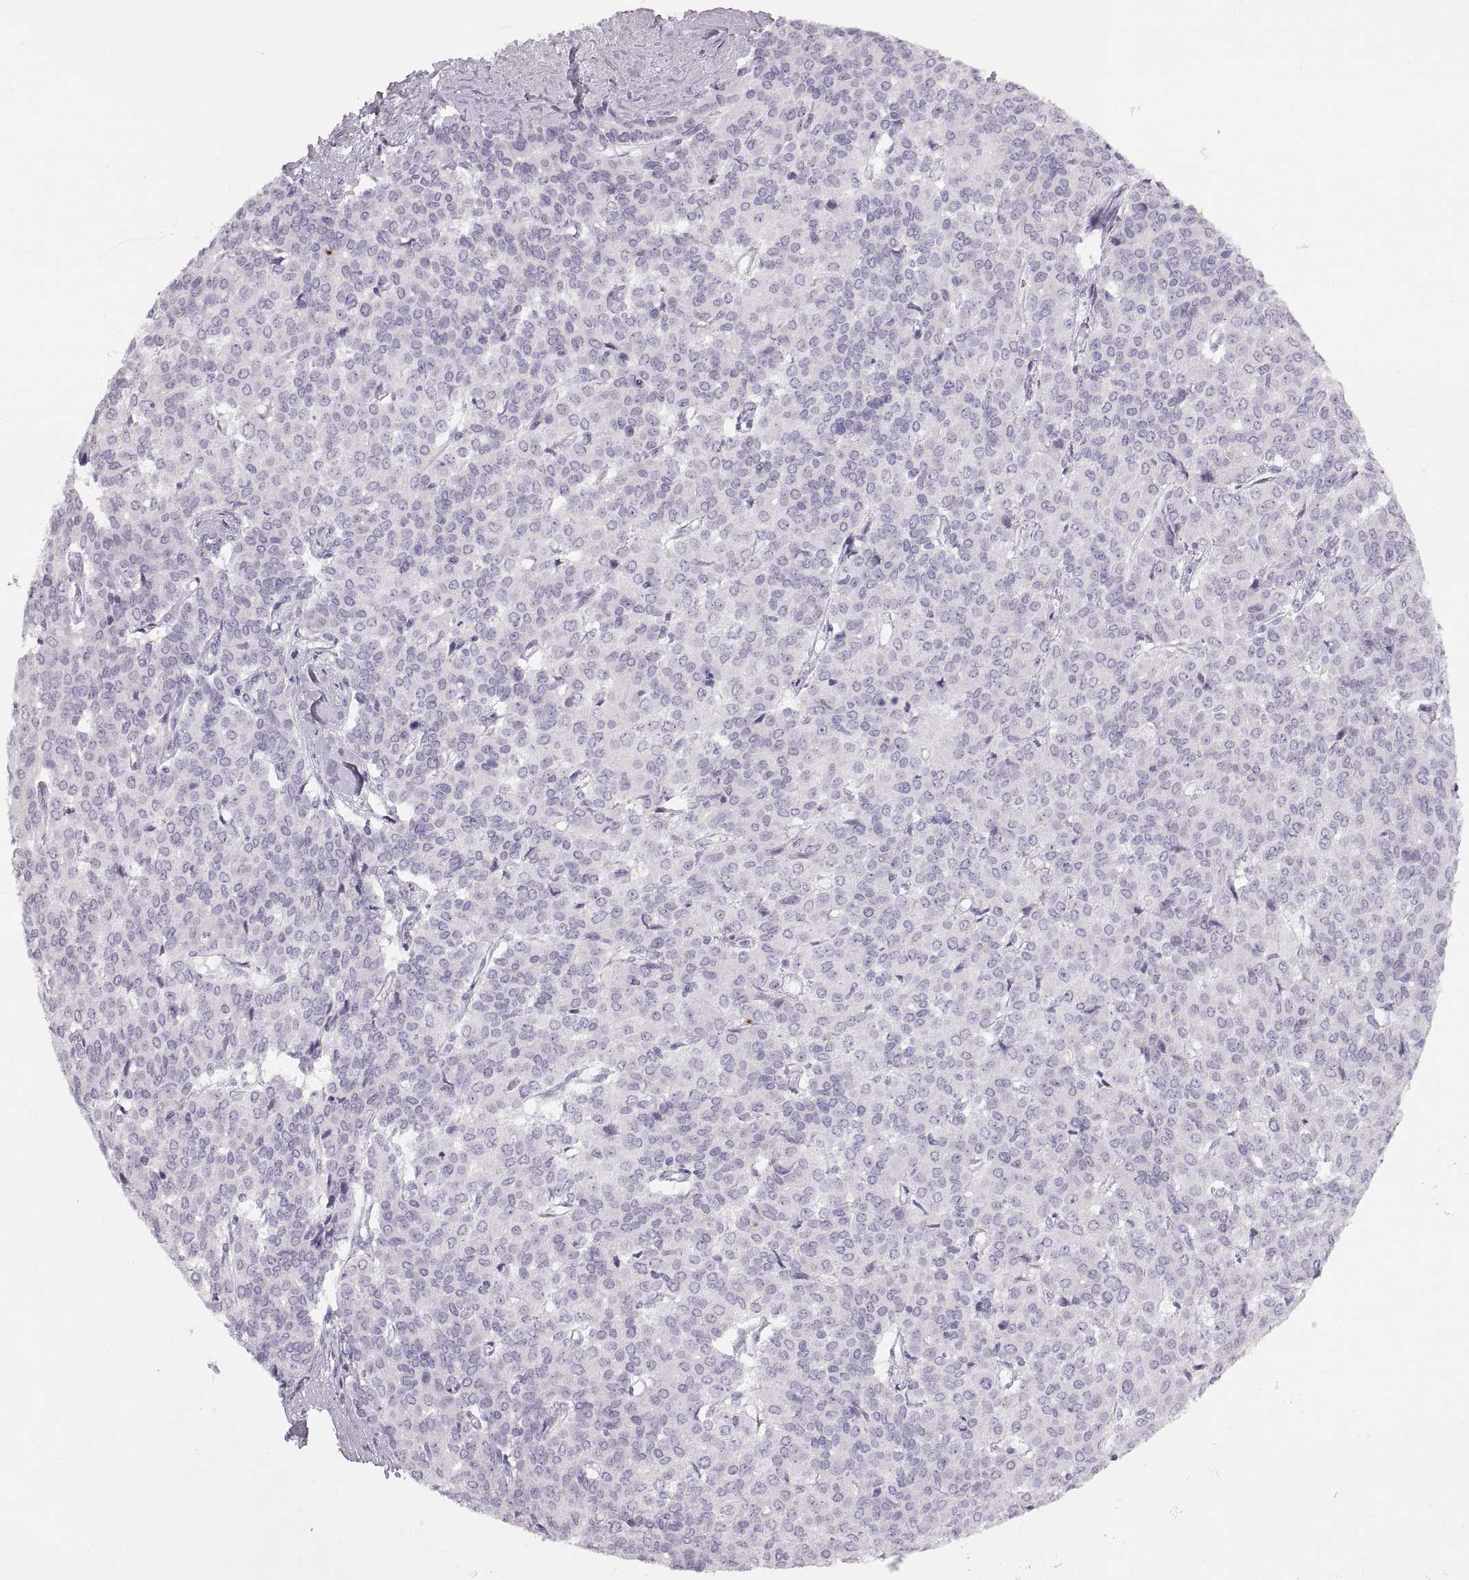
{"staining": {"intensity": "negative", "quantity": "none", "location": "none"}, "tissue": "liver cancer", "cell_type": "Tumor cells", "image_type": "cancer", "snomed": [{"axis": "morphology", "description": "Cholangiocarcinoma"}, {"axis": "topography", "description": "Liver"}], "caption": "A micrograph of liver cholangiocarcinoma stained for a protein exhibits no brown staining in tumor cells.", "gene": "MILR1", "patient": {"sex": "female", "age": 47}}